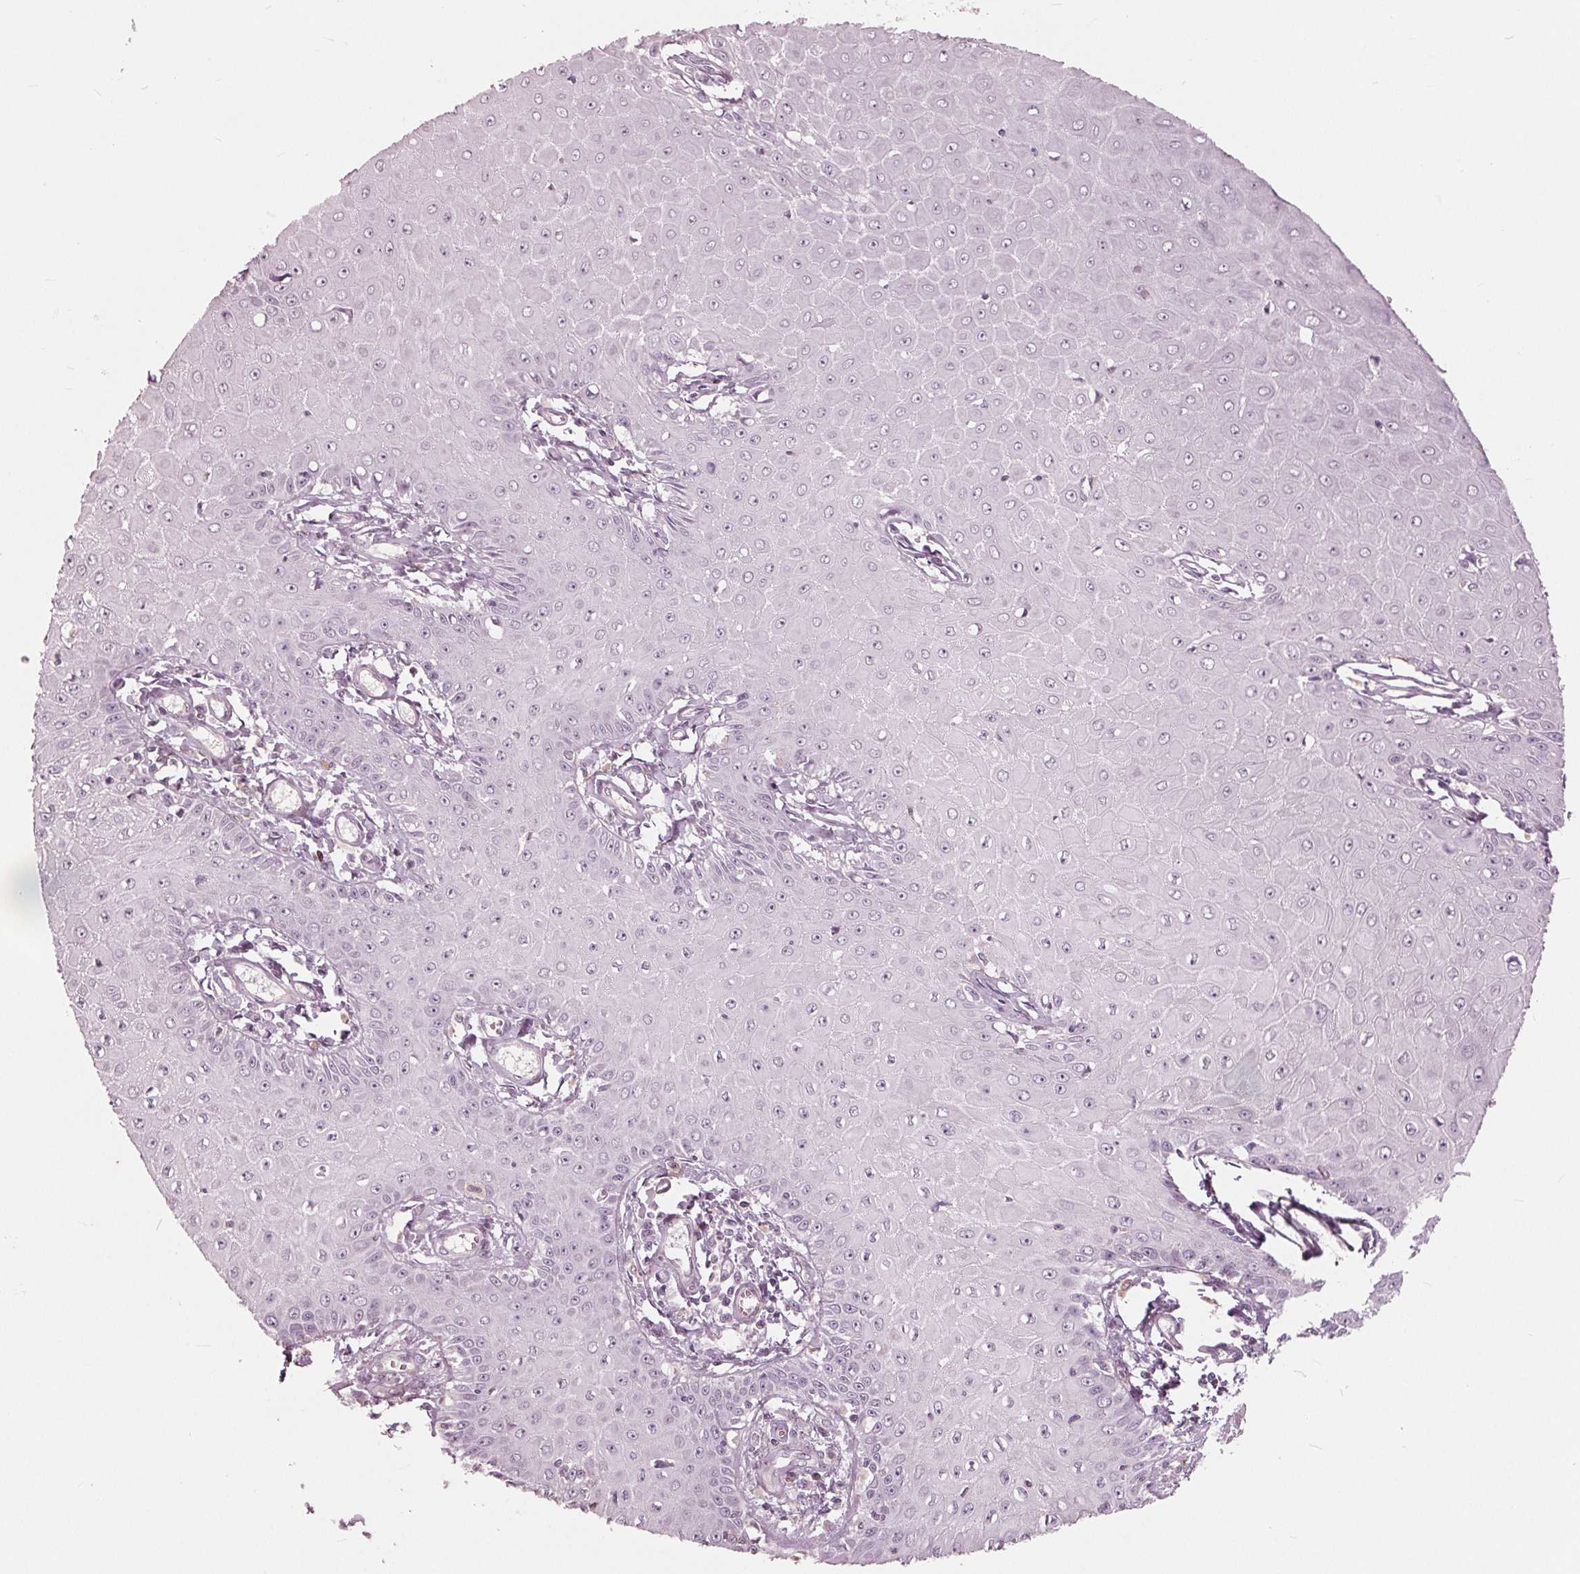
{"staining": {"intensity": "negative", "quantity": "none", "location": "none"}, "tissue": "skin cancer", "cell_type": "Tumor cells", "image_type": "cancer", "snomed": [{"axis": "morphology", "description": "Squamous cell carcinoma, NOS"}, {"axis": "topography", "description": "Skin"}], "caption": "The micrograph shows no significant positivity in tumor cells of skin cancer (squamous cell carcinoma). (Stains: DAB IHC with hematoxylin counter stain, Microscopy: brightfield microscopy at high magnification).", "gene": "ING3", "patient": {"sex": "male", "age": 70}}